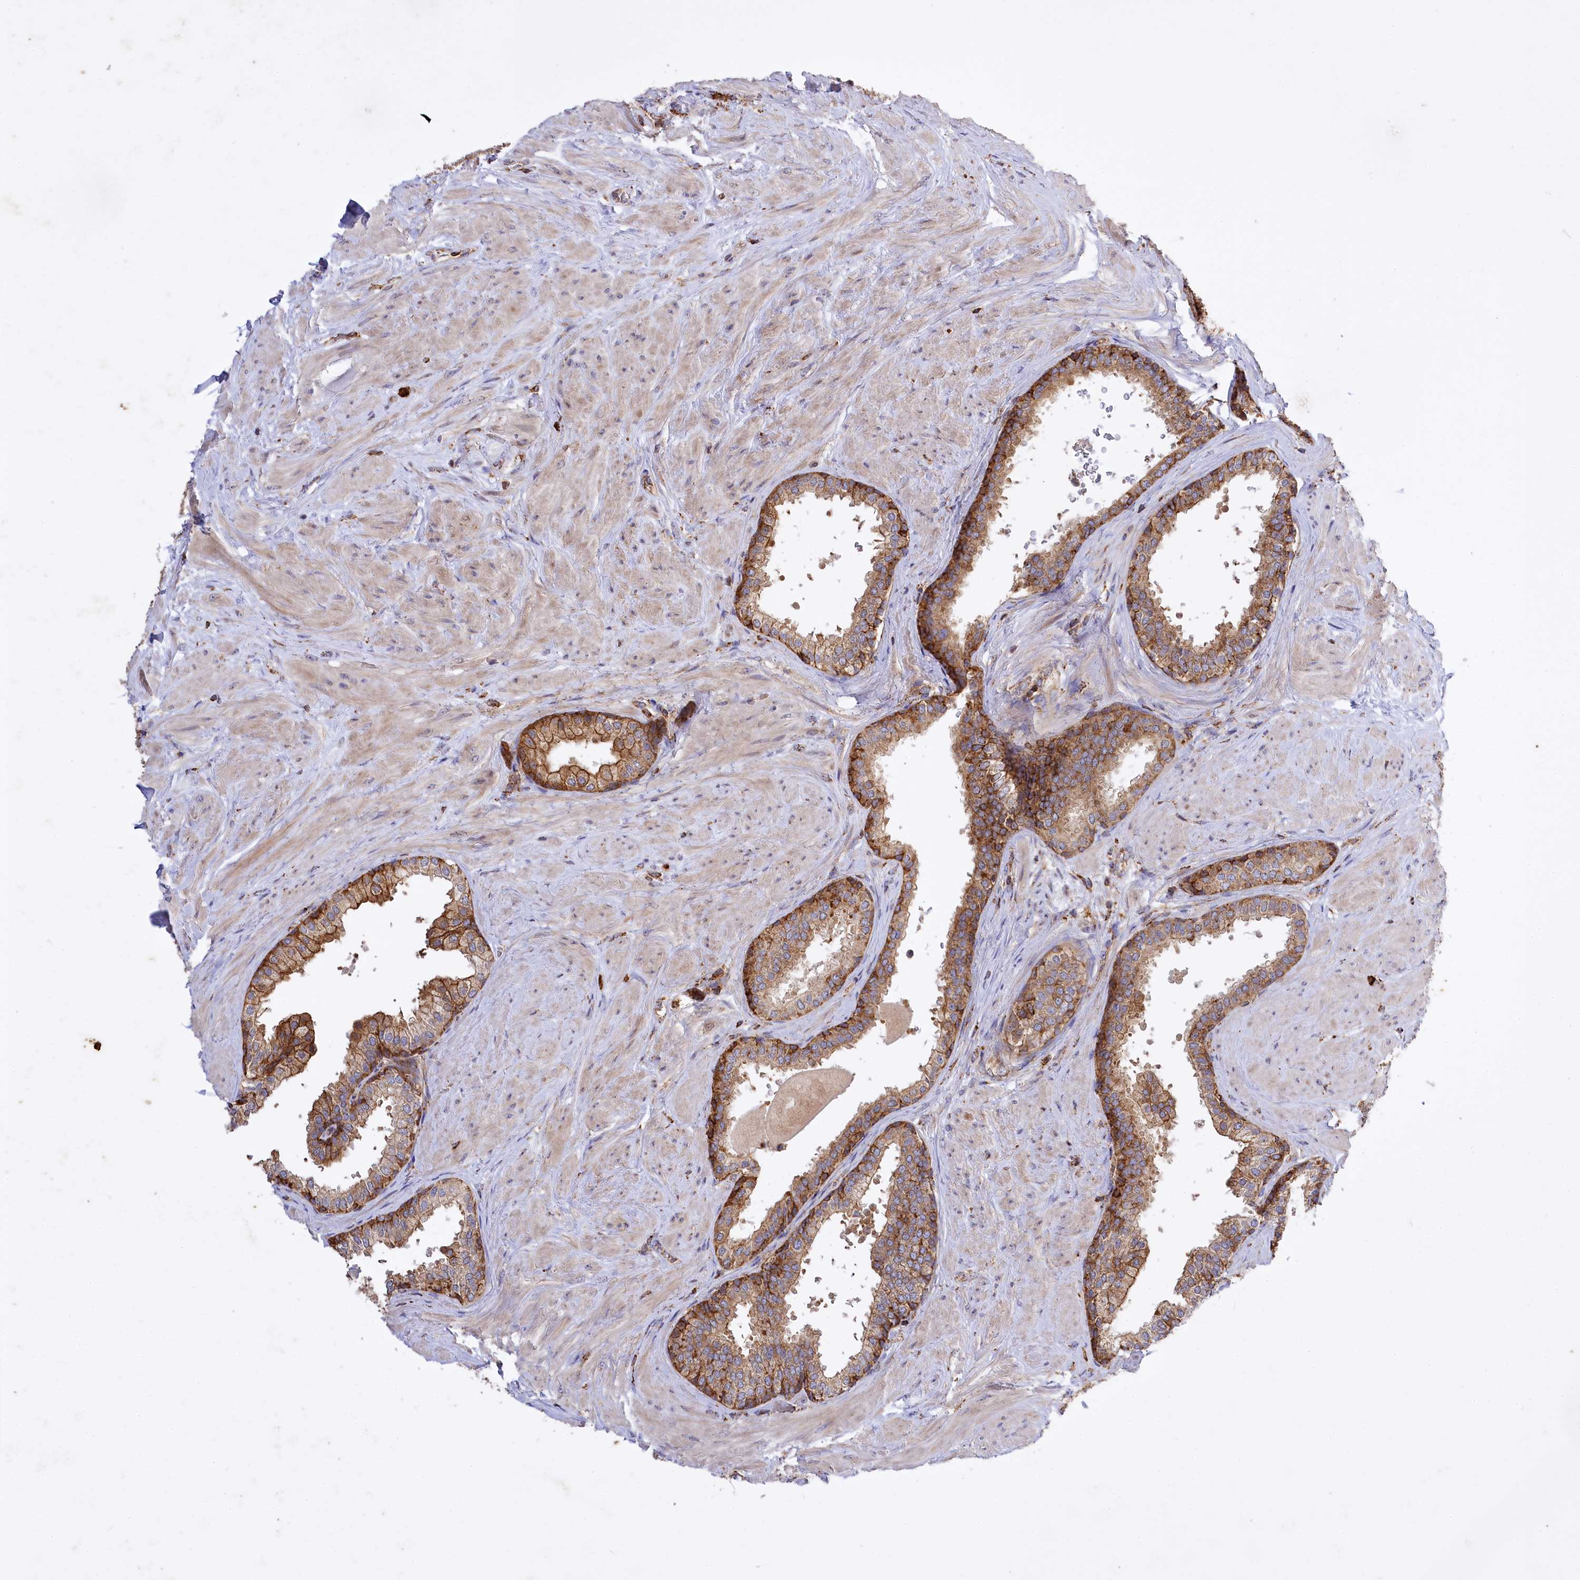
{"staining": {"intensity": "strong", "quantity": ">75%", "location": "cytoplasmic/membranous"}, "tissue": "prostate", "cell_type": "Glandular cells", "image_type": "normal", "snomed": [{"axis": "morphology", "description": "Normal tissue, NOS"}, {"axis": "topography", "description": "Prostate"}], "caption": "The photomicrograph displays immunohistochemical staining of unremarkable prostate. There is strong cytoplasmic/membranous positivity is present in approximately >75% of glandular cells. The staining was performed using DAB, with brown indicating positive protein expression. Nuclei are stained blue with hematoxylin.", "gene": "CARD19", "patient": {"sex": "male", "age": 48}}